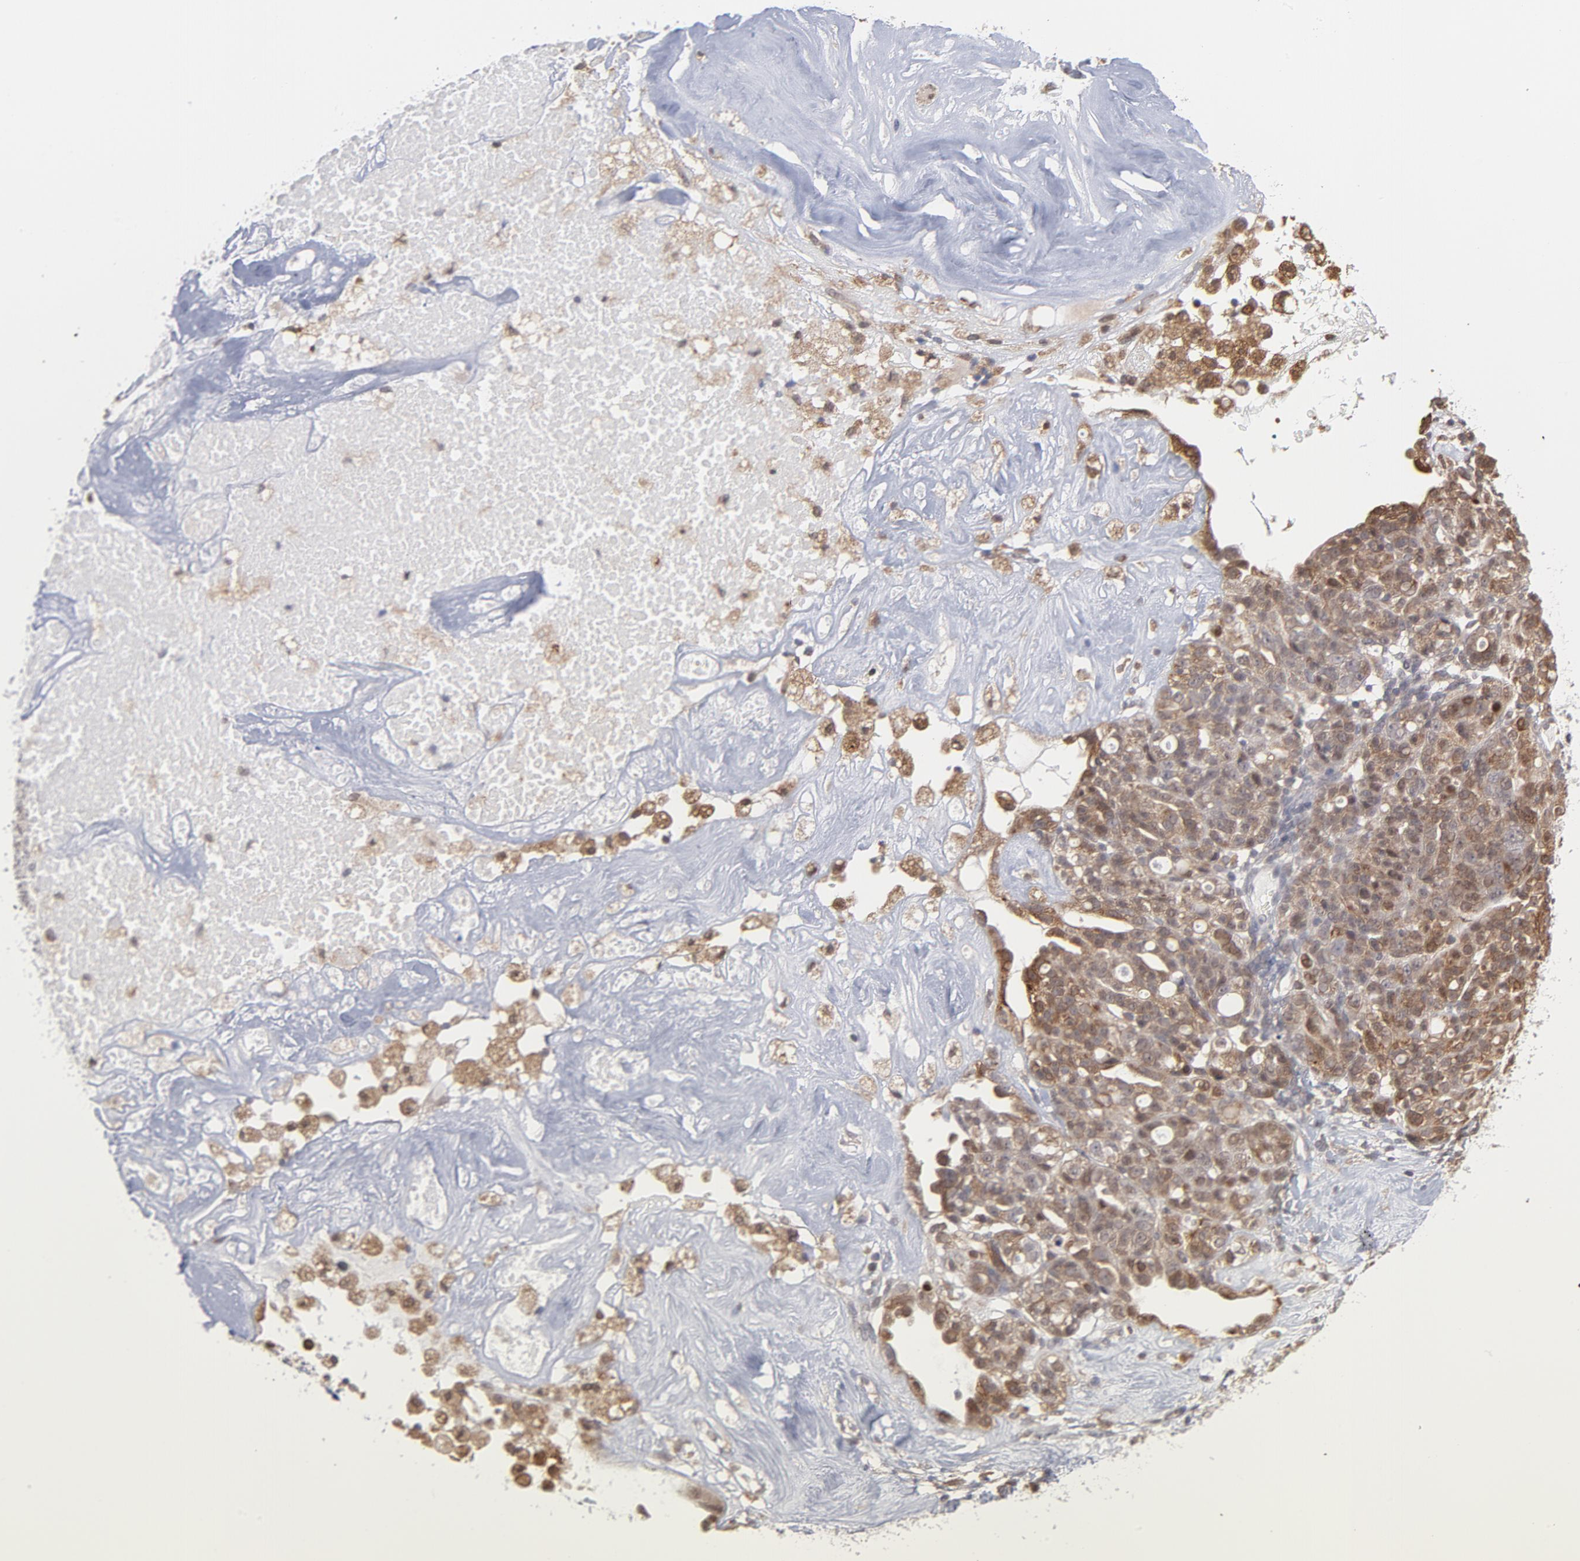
{"staining": {"intensity": "weak", "quantity": "25%-75%", "location": "cytoplasmic/membranous"}, "tissue": "ovarian cancer", "cell_type": "Tumor cells", "image_type": "cancer", "snomed": [{"axis": "morphology", "description": "Cystadenocarcinoma, serous, NOS"}, {"axis": "topography", "description": "Ovary"}], "caption": "Brown immunohistochemical staining in human ovarian cancer (serous cystadenocarcinoma) demonstrates weak cytoplasmic/membranous expression in about 25%-75% of tumor cells.", "gene": "OAS1", "patient": {"sex": "female", "age": 66}}